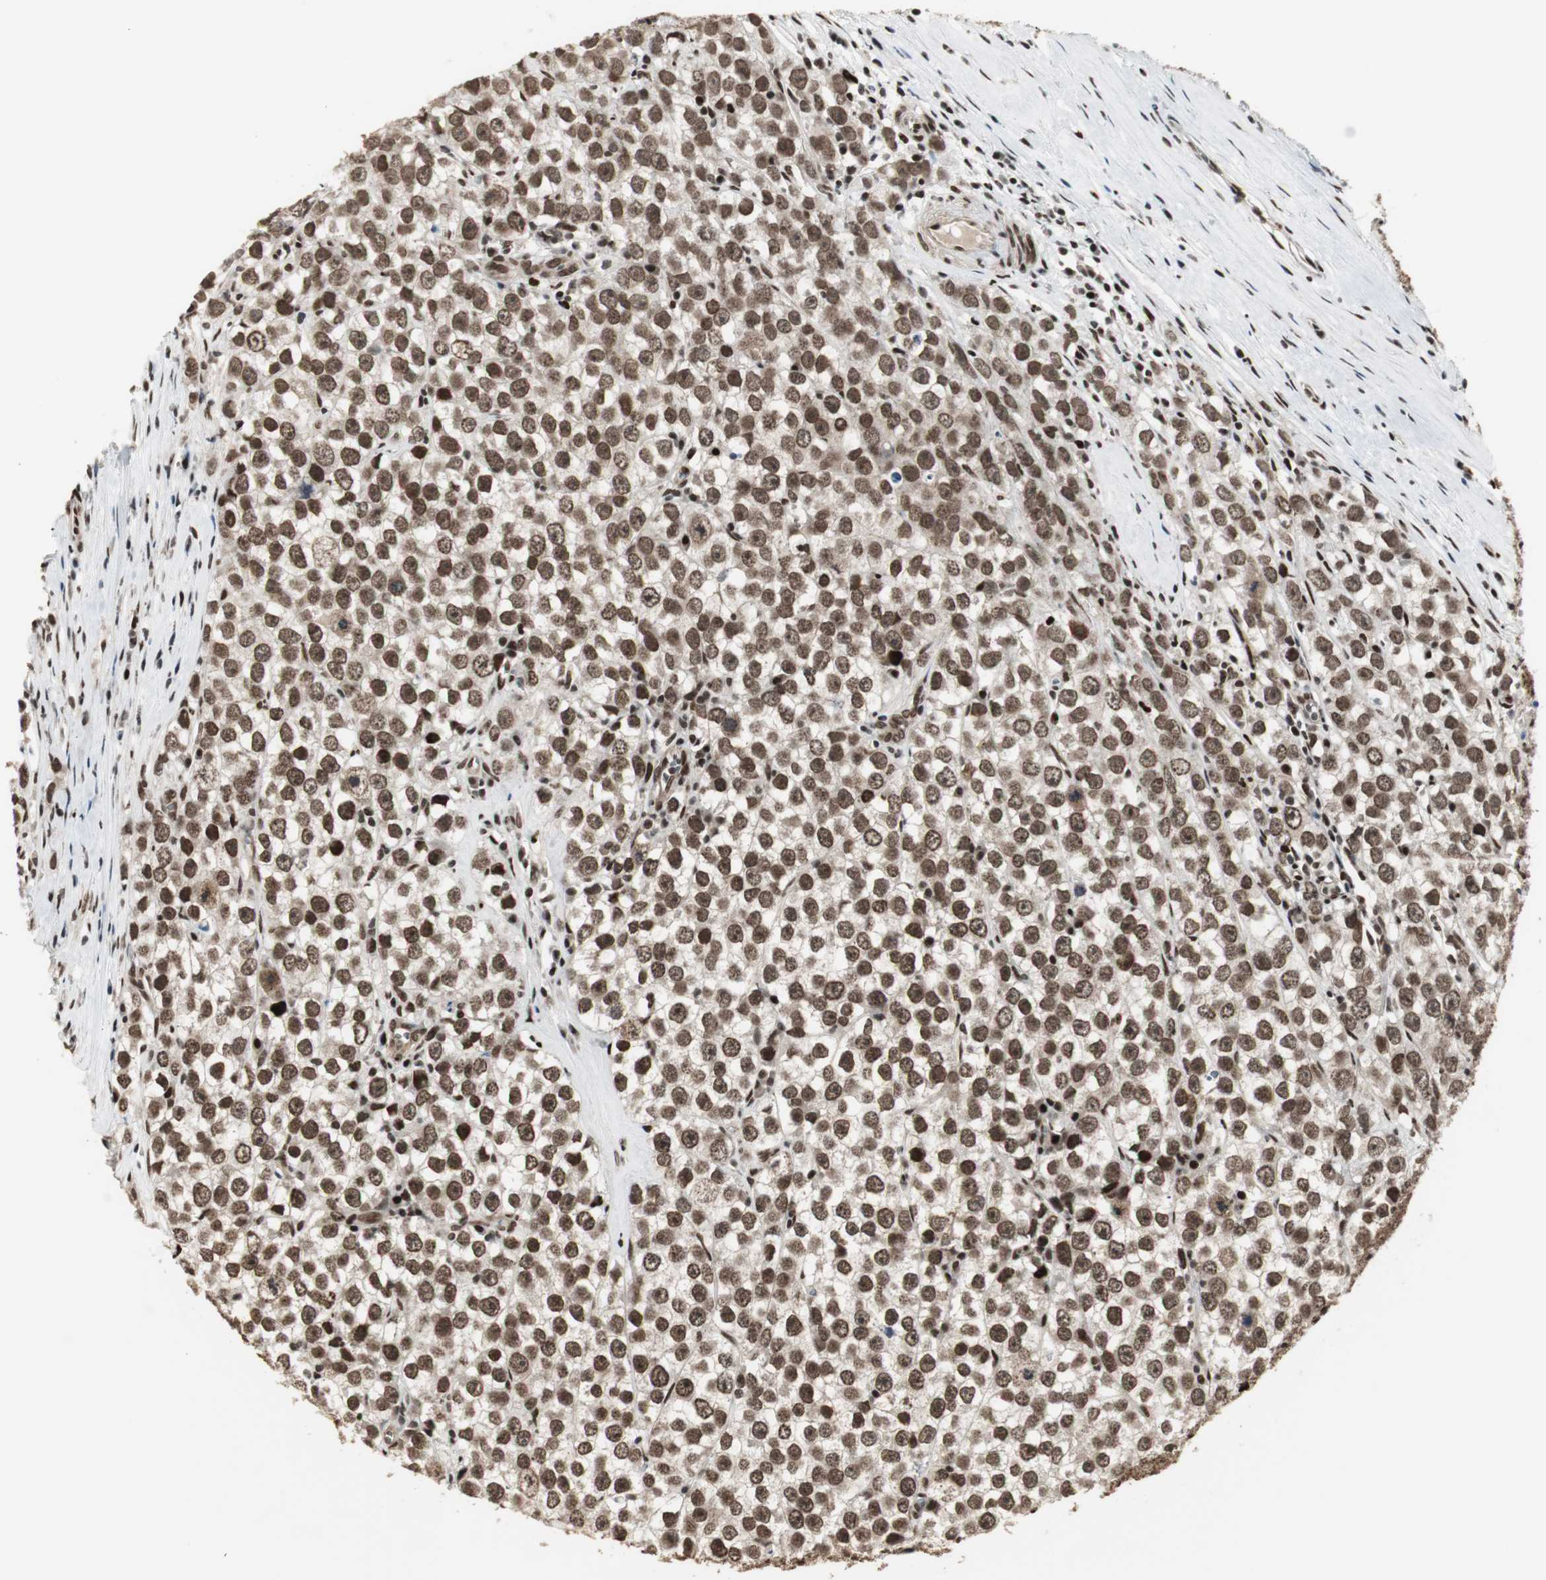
{"staining": {"intensity": "moderate", "quantity": ">75%", "location": "nuclear"}, "tissue": "testis cancer", "cell_type": "Tumor cells", "image_type": "cancer", "snomed": [{"axis": "morphology", "description": "Seminoma, NOS"}, {"axis": "morphology", "description": "Carcinoma, Embryonal, NOS"}, {"axis": "topography", "description": "Testis"}], "caption": "This is a photomicrograph of IHC staining of embryonal carcinoma (testis), which shows moderate positivity in the nuclear of tumor cells.", "gene": "TAF5", "patient": {"sex": "male", "age": 52}}